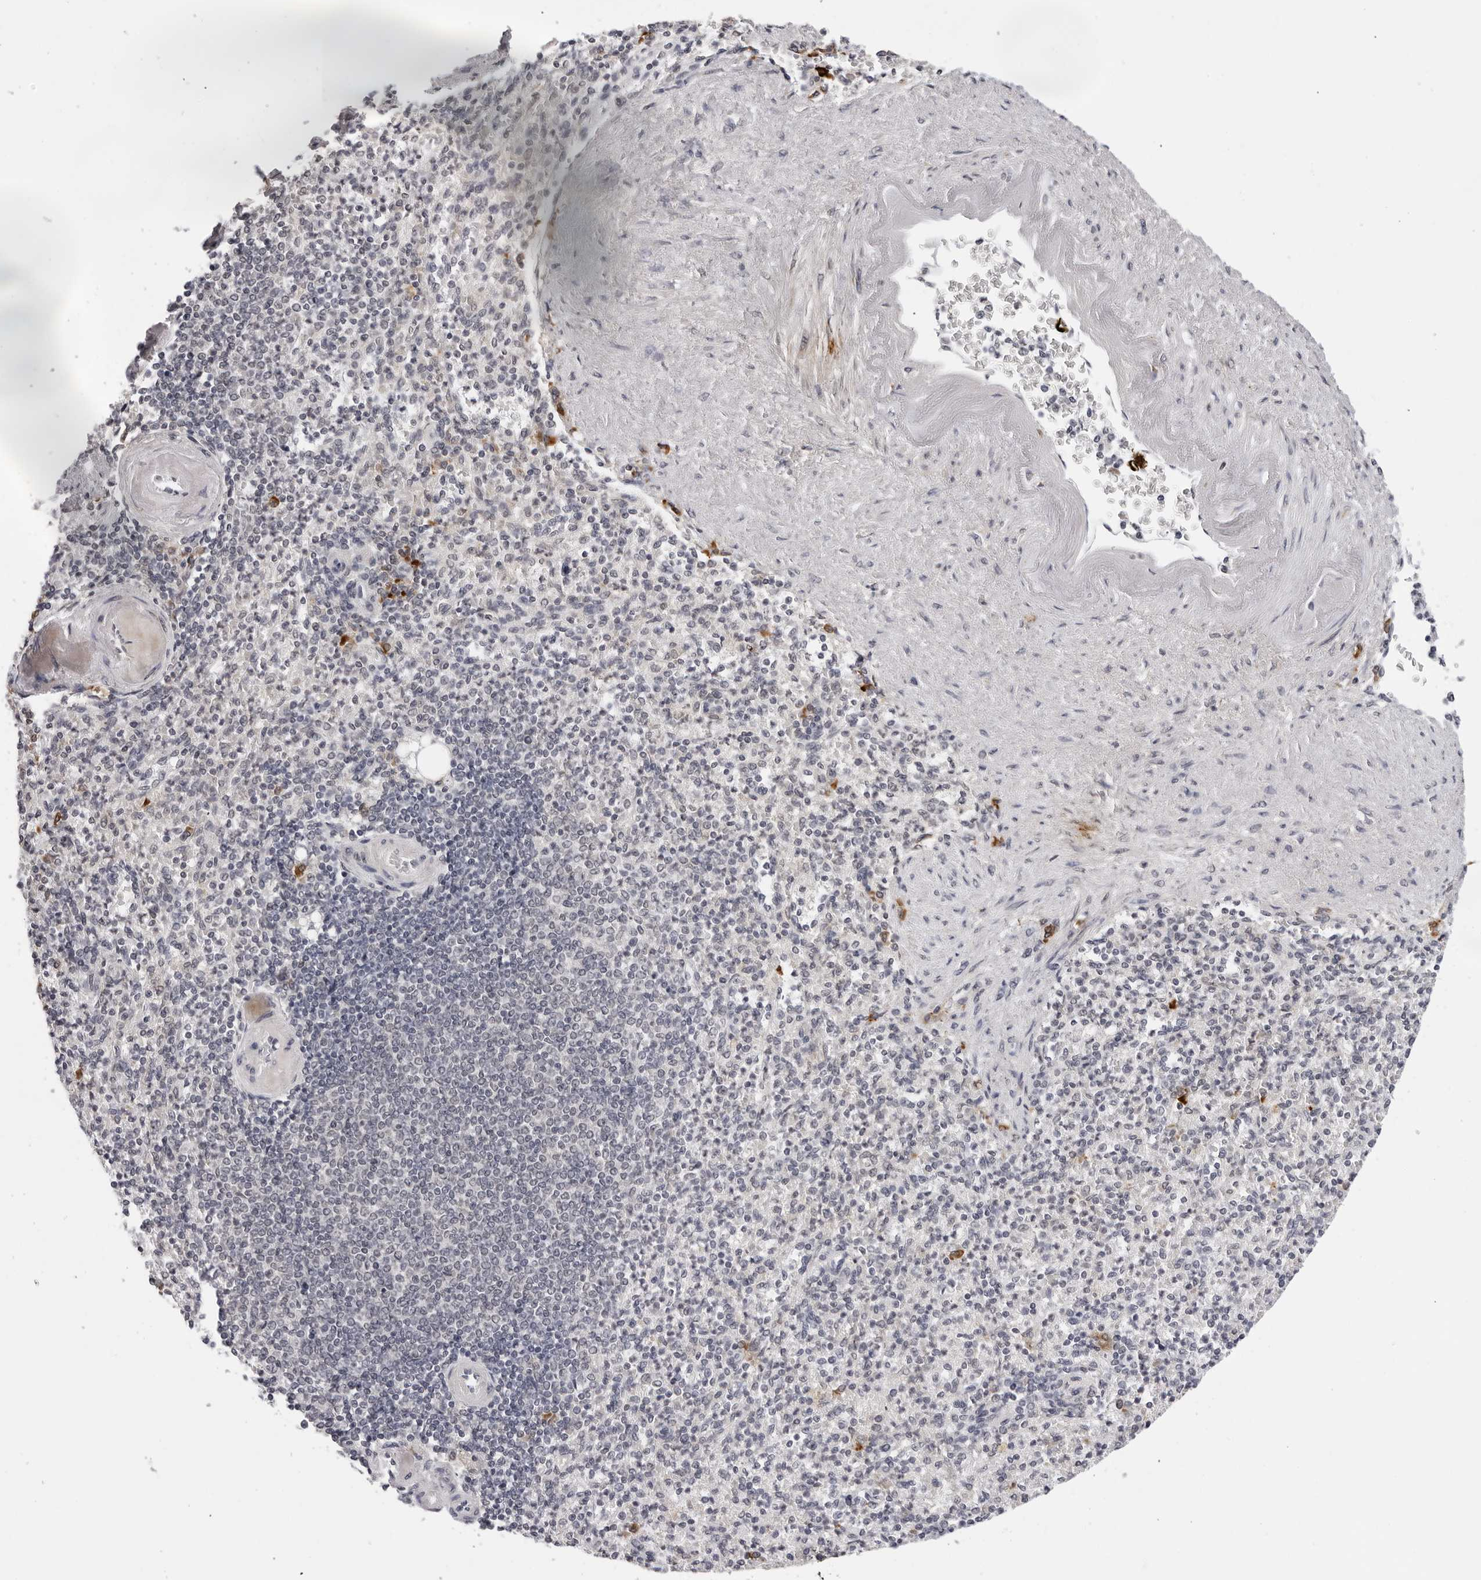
{"staining": {"intensity": "negative", "quantity": "none", "location": "none"}, "tissue": "spleen", "cell_type": "Cells in red pulp", "image_type": "normal", "snomed": [{"axis": "morphology", "description": "Normal tissue, NOS"}, {"axis": "topography", "description": "Spleen"}], "caption": "The photomicrograph displays no significant expression in cells in red pulp of spleen. (Brightfield microscopy of DAB (3,3'-diaminobenzidine) immunohistochemistry (IHC) at high magnification).", "gene": "IL17RA", "patient": {"sex": "female", "age": 74}}